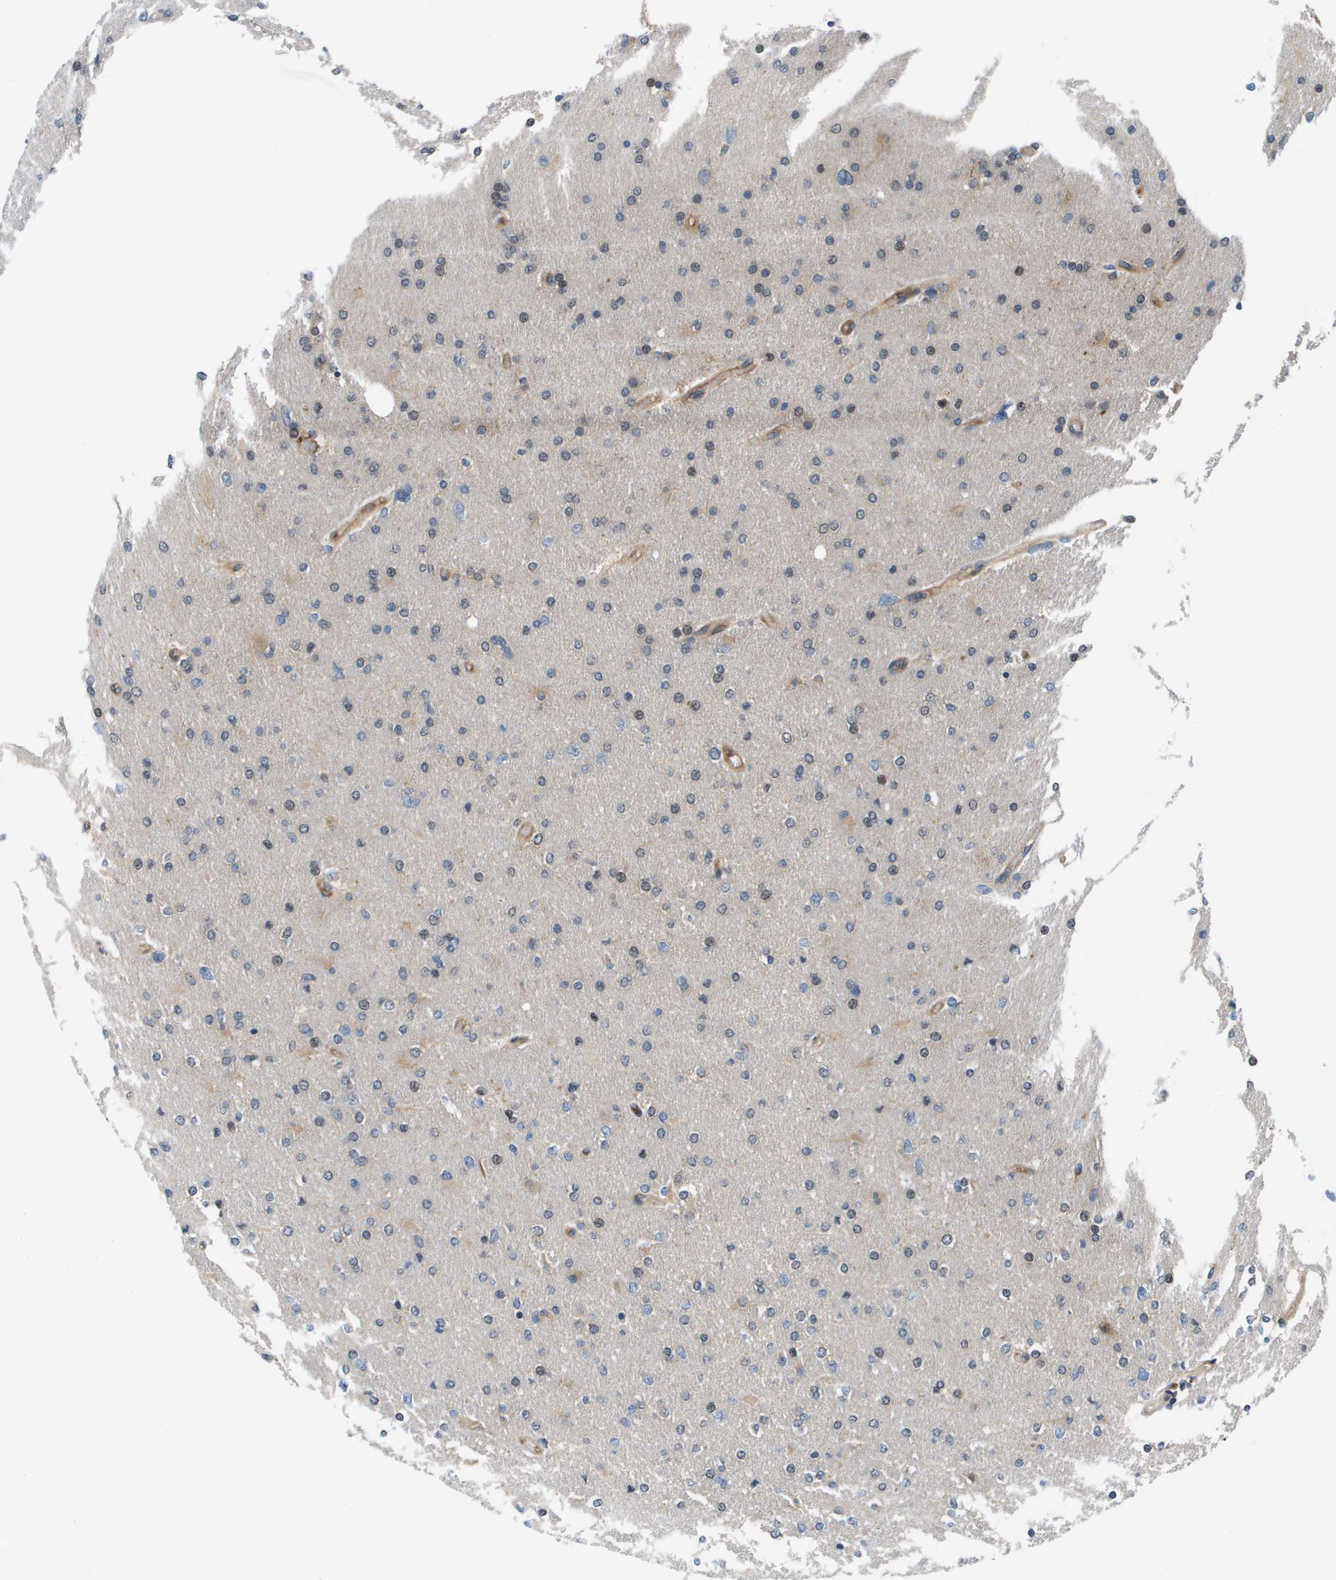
{"staining": {"intensity": "weak", "quantity": "<25%", "location": "nuclear"}, "tissue": "glioma", "cell_type": "Tumor cells", "image_type": "cancer", "snomed": [{"axis": "morphology", "description": "Glioma, malignant, High grade"}, {"axis": "topography", "description": "Cerebral cortex"}], "caption": "Tumor cells are negative for protein expression in human glioma.", "gene": "ENPP5", "patient": {"sex": "female", "age": 36}}